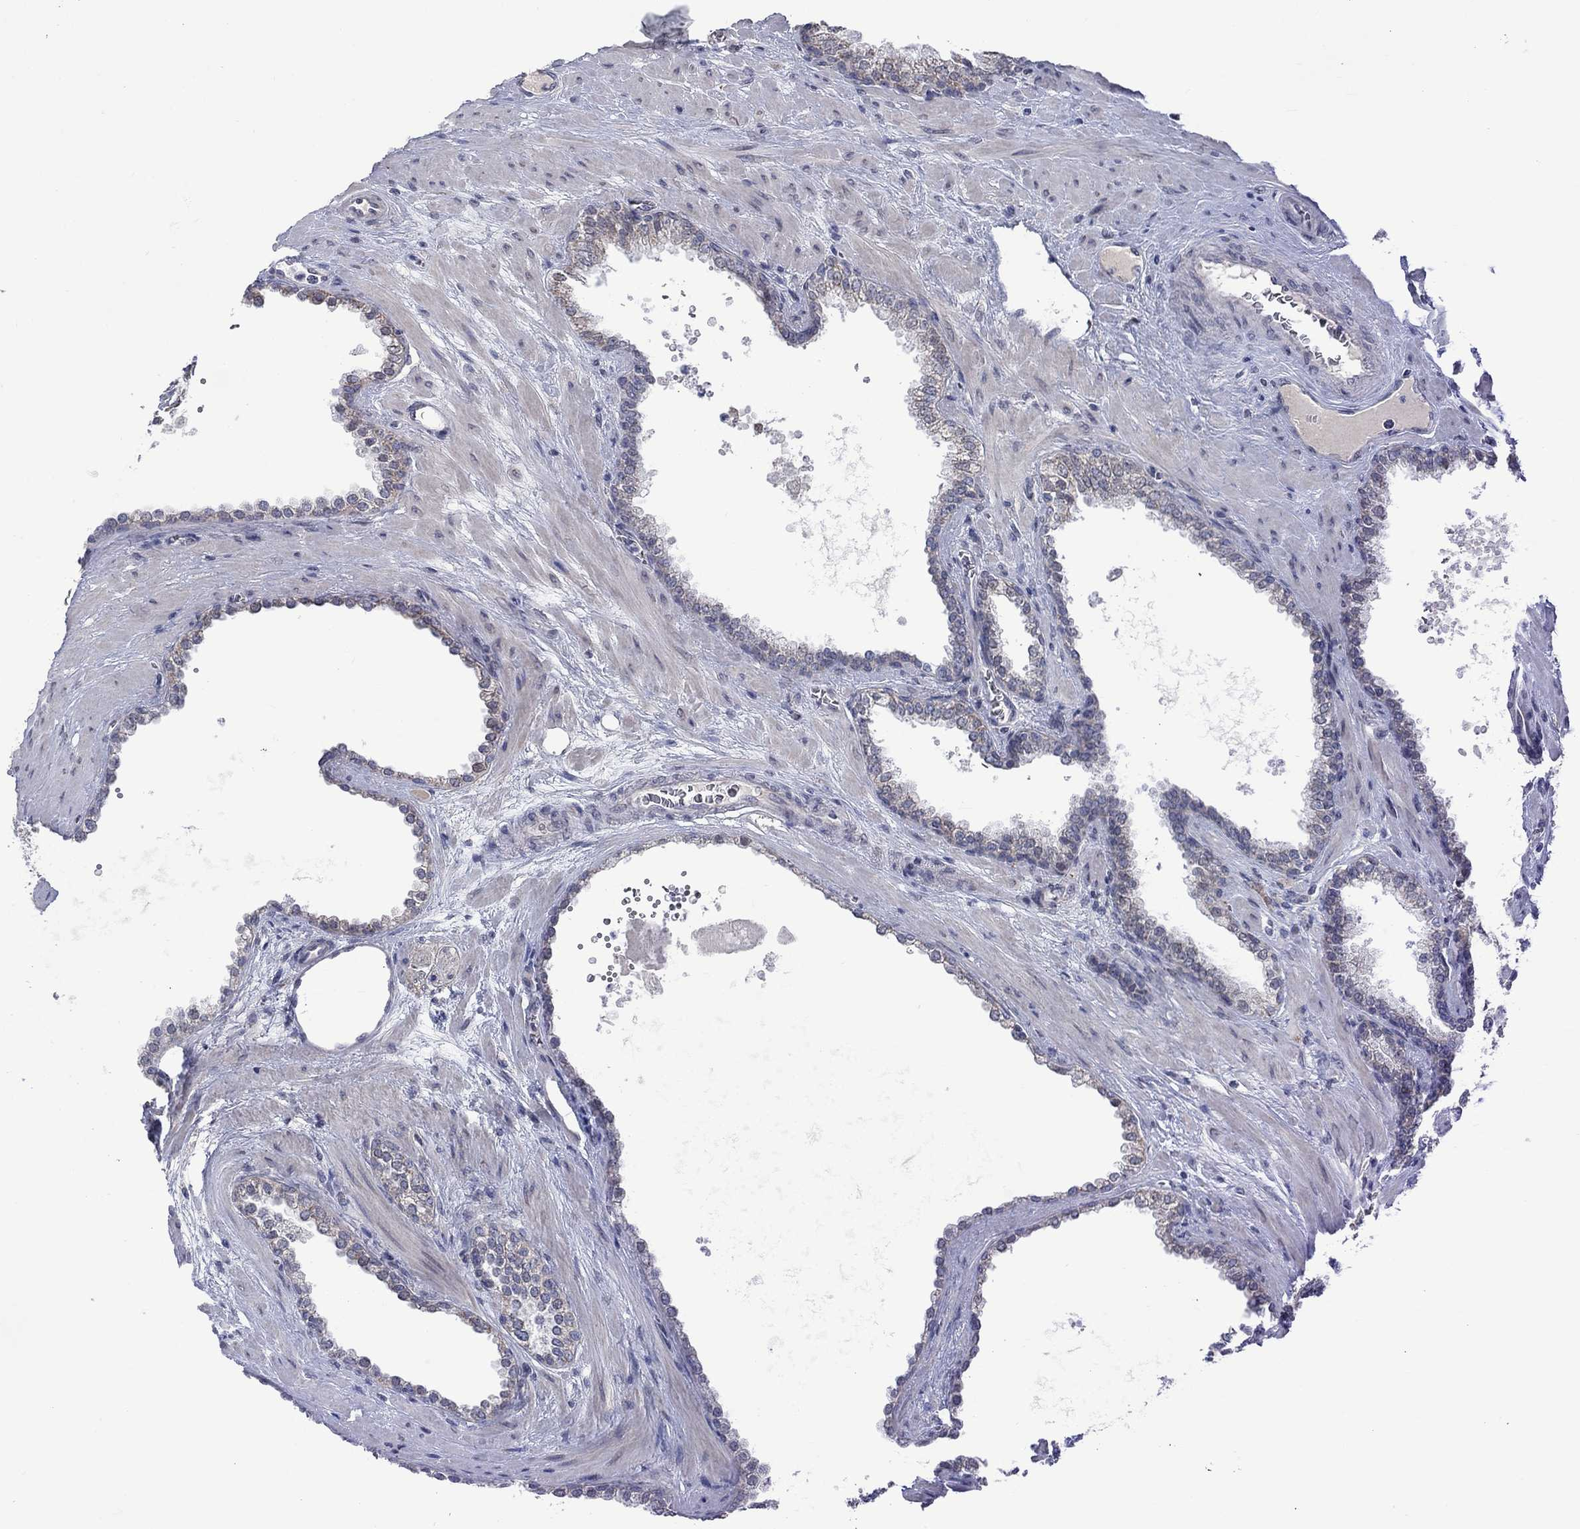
{"staining": {"intensity": "negative", "quantity": "none", "location": "none"}, "tissue": "prostate cancer", "cell_type": "Tumor cells", "image_type": "cancer", "snomed": [{"axis": "morphology", "description": "Adenocarcinoma, NOS"}, {"axis": "topography", "description": "Prostate"}], "caption": "High magnification brightfield microscopy of adenocarcinoma (prostate) stained with DAB (3,3'-diaminobenzidine) (brown) and counterstained with hematoxylin (blue): tumor cells show no significant expression.", "gene": "KCNJ16", "patient": {"sex": "male", "age": 67}}